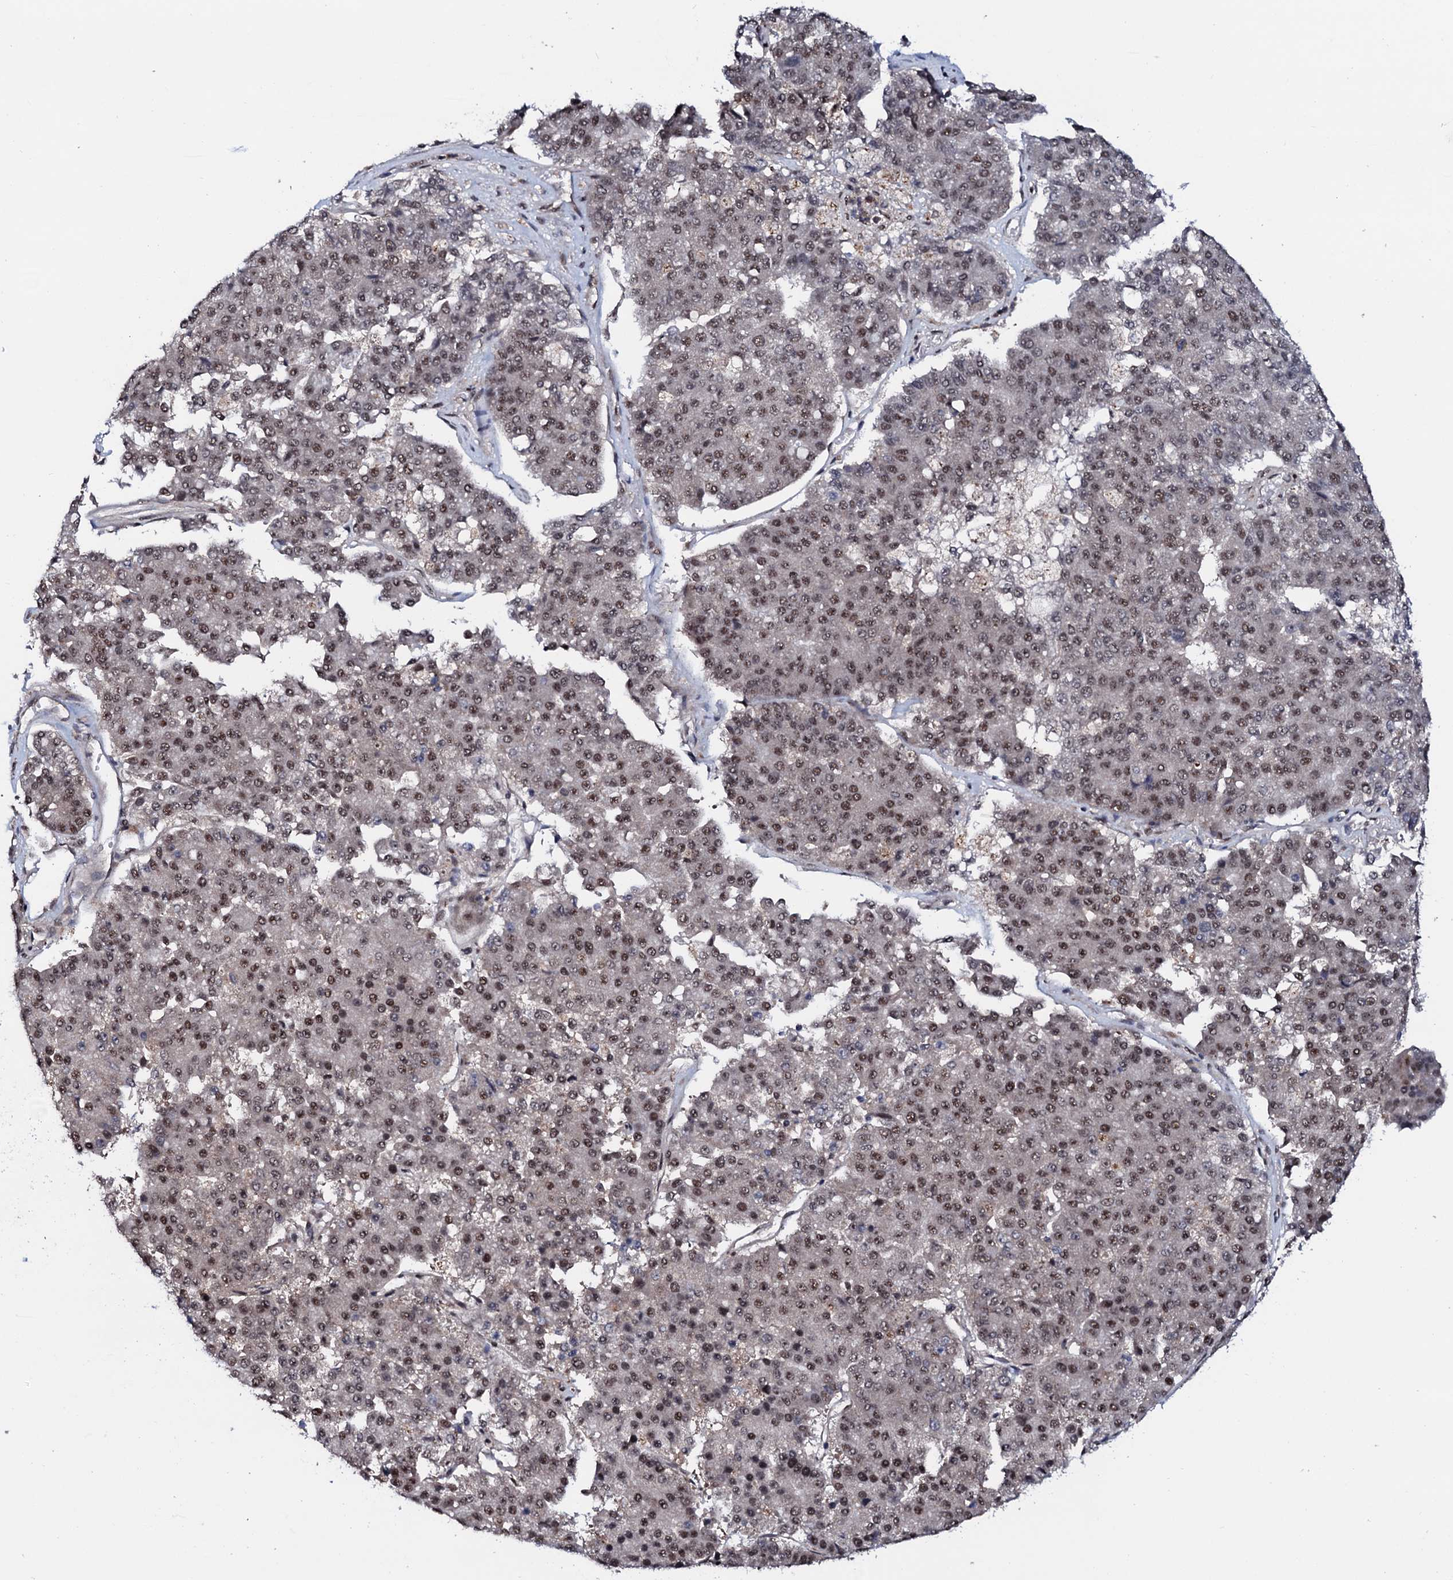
{"staining": {"intensity": "moderate", "quantity": ">75%", "location": "nuclear"}, "tissue": "pancreatic cancer", "cell_type": "Tumor cells", "image_type": "cancer", "snomed": [{"axis": "morphology", "description": "Adenocarcinoma, NOS"}, {"axis": "topography", "description": "Pancreas"}], "caption": "Pancreatic adenocarcinoma stained with DAB (3,3'-diaminobenzidine) IHC displays medium levels of moderate nuclear expression in about >75% of tumor cells. The protein of interest is shown in brown color, while the nuclei are stained blue.", "gene": "PRPF18", "patient": {"sex": "male", "age": 50}}